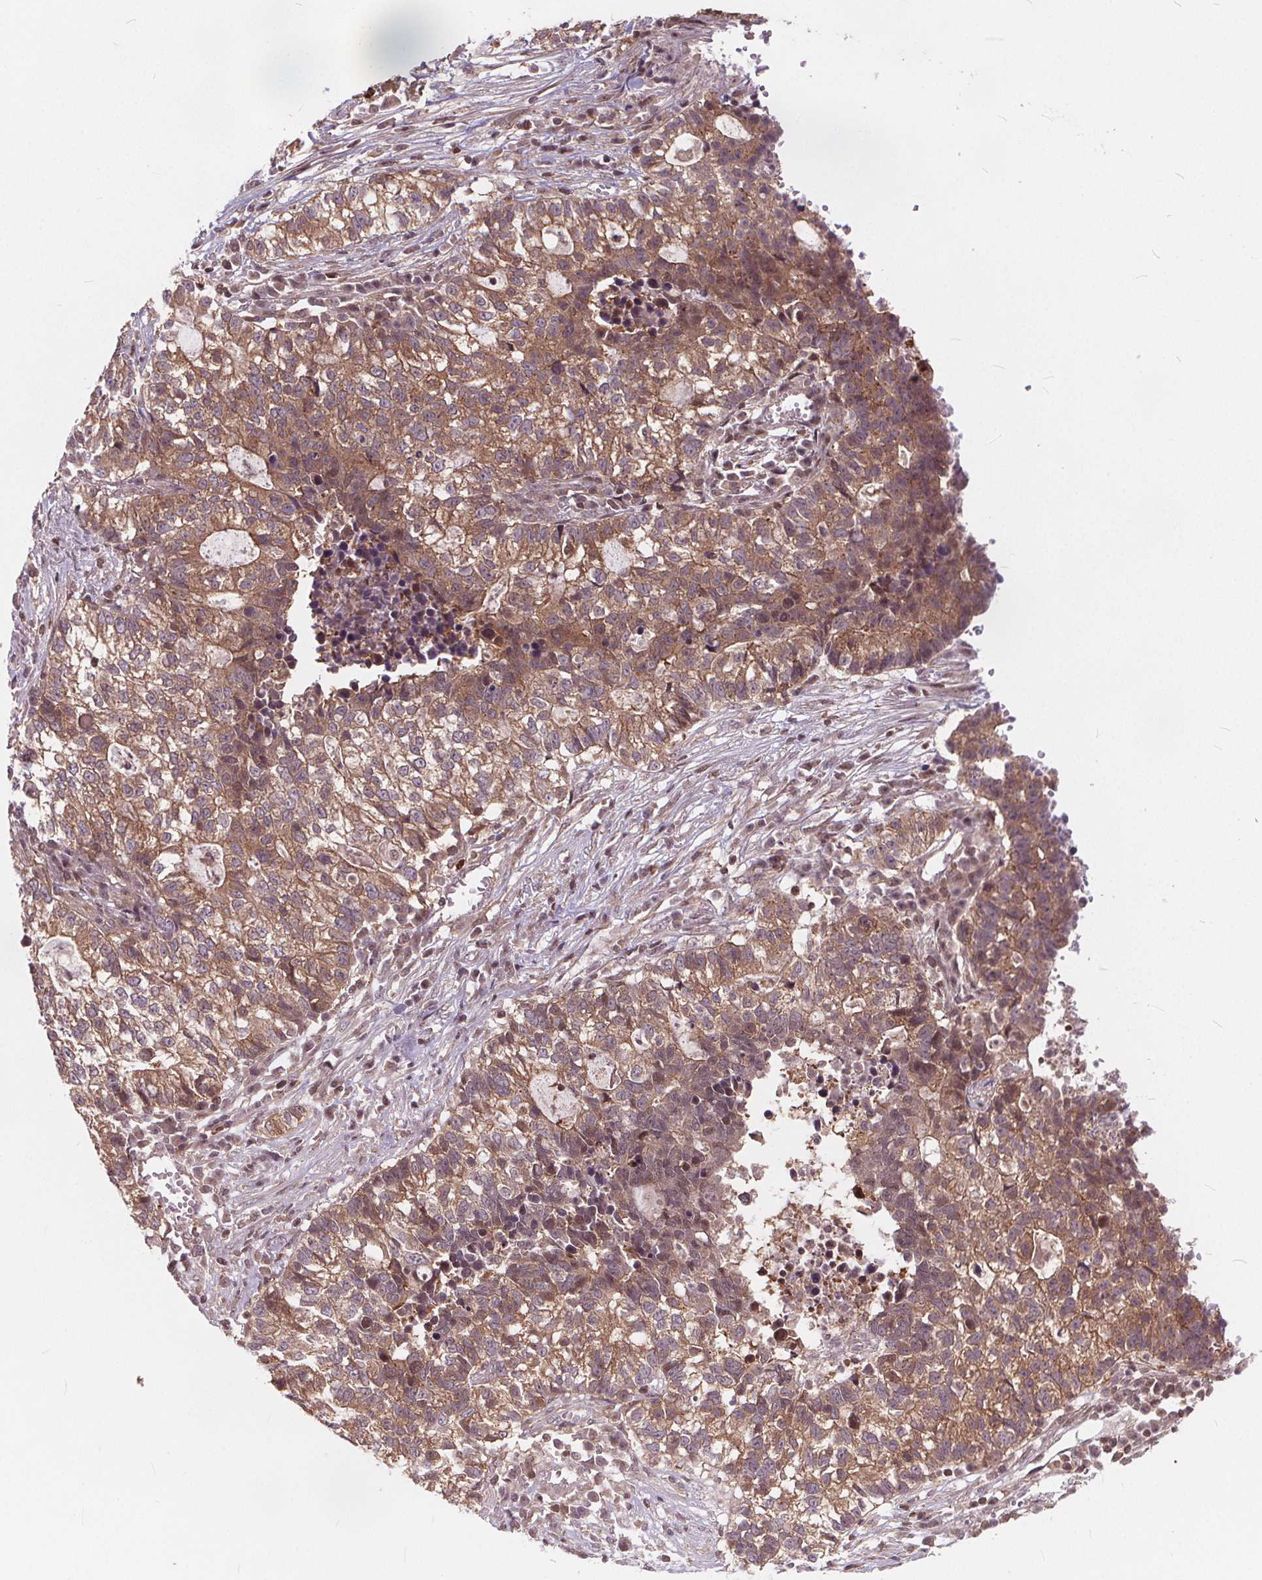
{"staining": {"intensity": "moderate", "quantity": ">75%", "location": "cytoplasmic/membranous"}, "tissue": "lung cancer", "cell_type": "Tumor cells", "image_type": "cancer", "snomed": [{"axis": "morphology", "description": "Adenocarcinoma, NOS"}, {"axis": "topography", "description": "Lung"}], "caption": "Immunohistochemical staining of human lung cancer (adenocarcinoma) displays moderate cytoplasmic/membranous protein expression in approximately >75% of tumor cells.", "gene": "HIF1AN", "patient": {"sex": "male", "age": 57}}